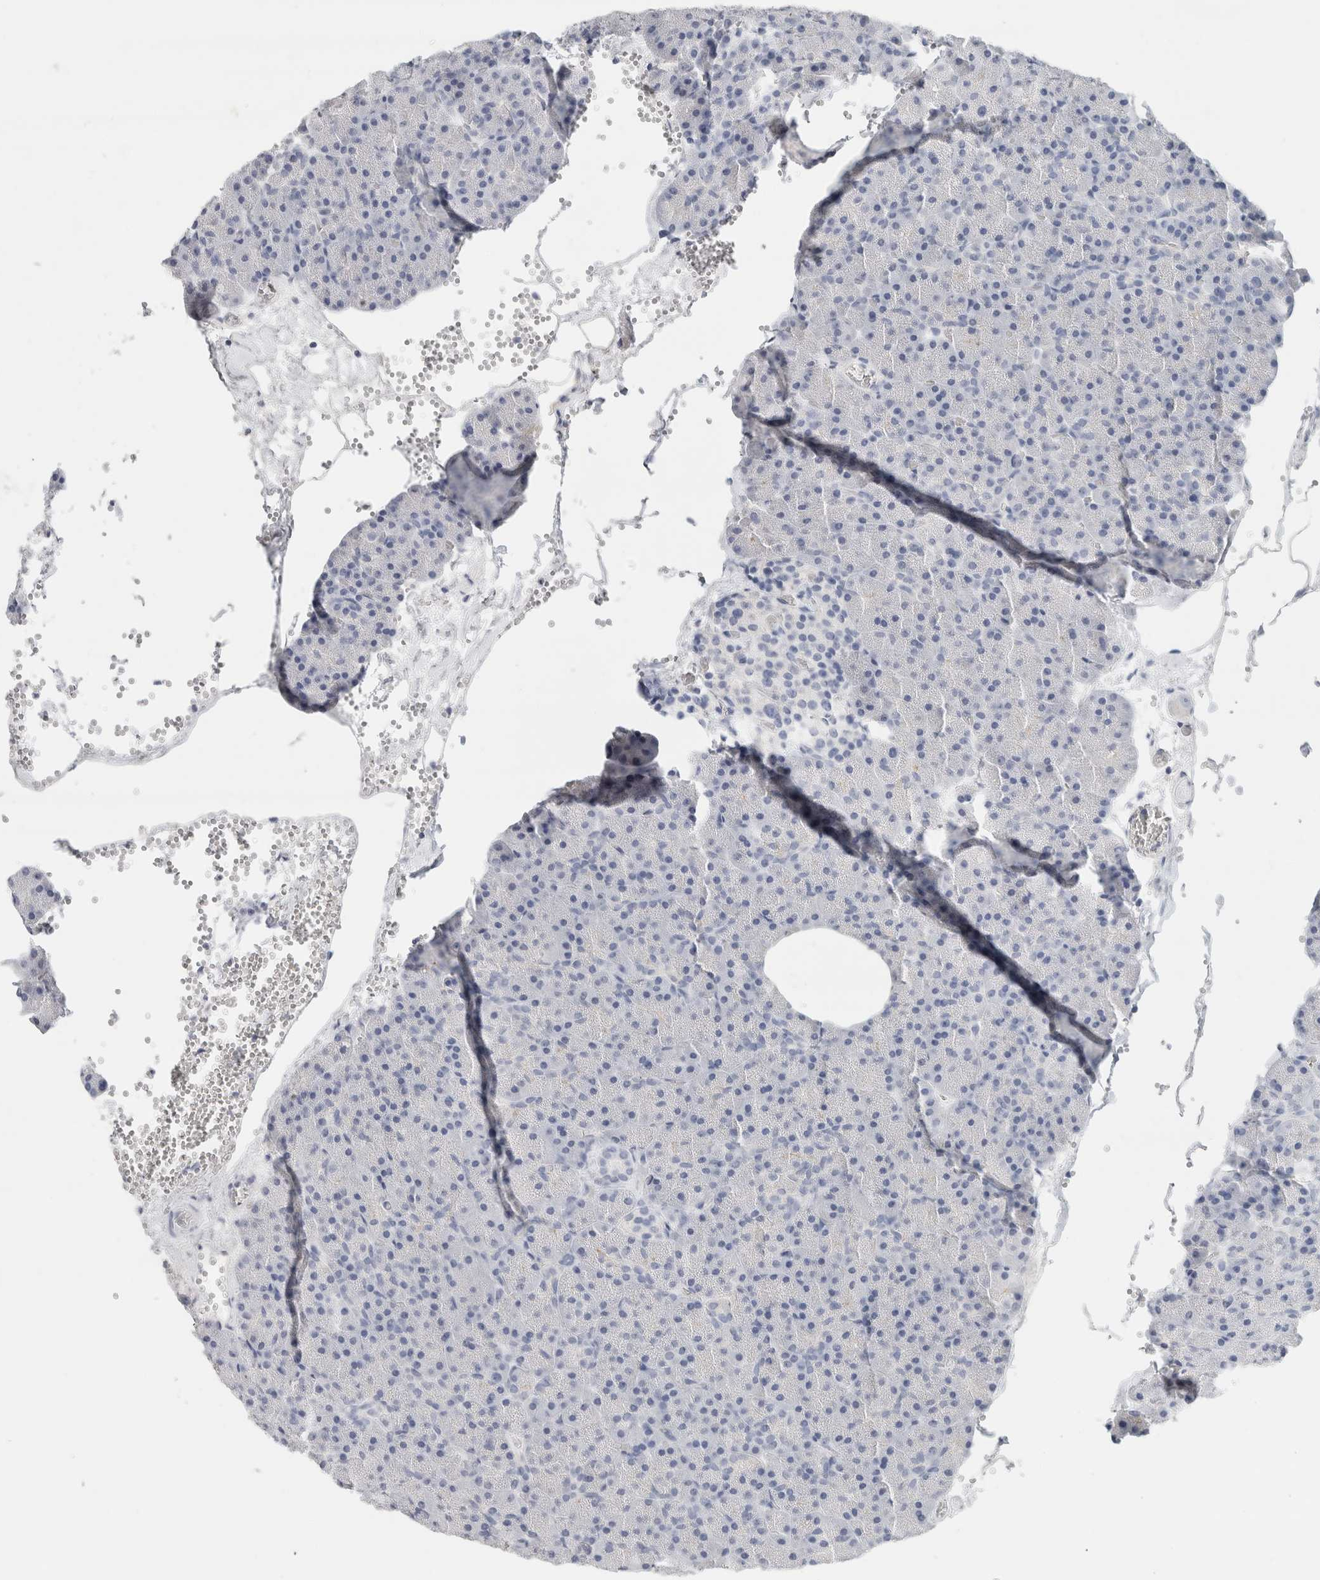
{"staining": {"intensity": "negative", "quantity": "none", "location": "none"}, "tissue": "pancreas", "cell_type": "Exocrine glandular cells", "image_type": "normal", "snomed": [{"axis": "morphology", "description": "Normal tissue, NOS"}, {"axis": "morphology", "description": "Carcinoid, malignant, NOS"}, {"axis": "topography", "description": "Pancreas"}], "caption": "High power microscopy histopathology image of an immunohistochemistry (IHC) image of unremarkable pancreas, revealing no significant expression in exocrine glandular cells.", "gene": "IL6", "patient": {"sex": "female", "age": 35}}